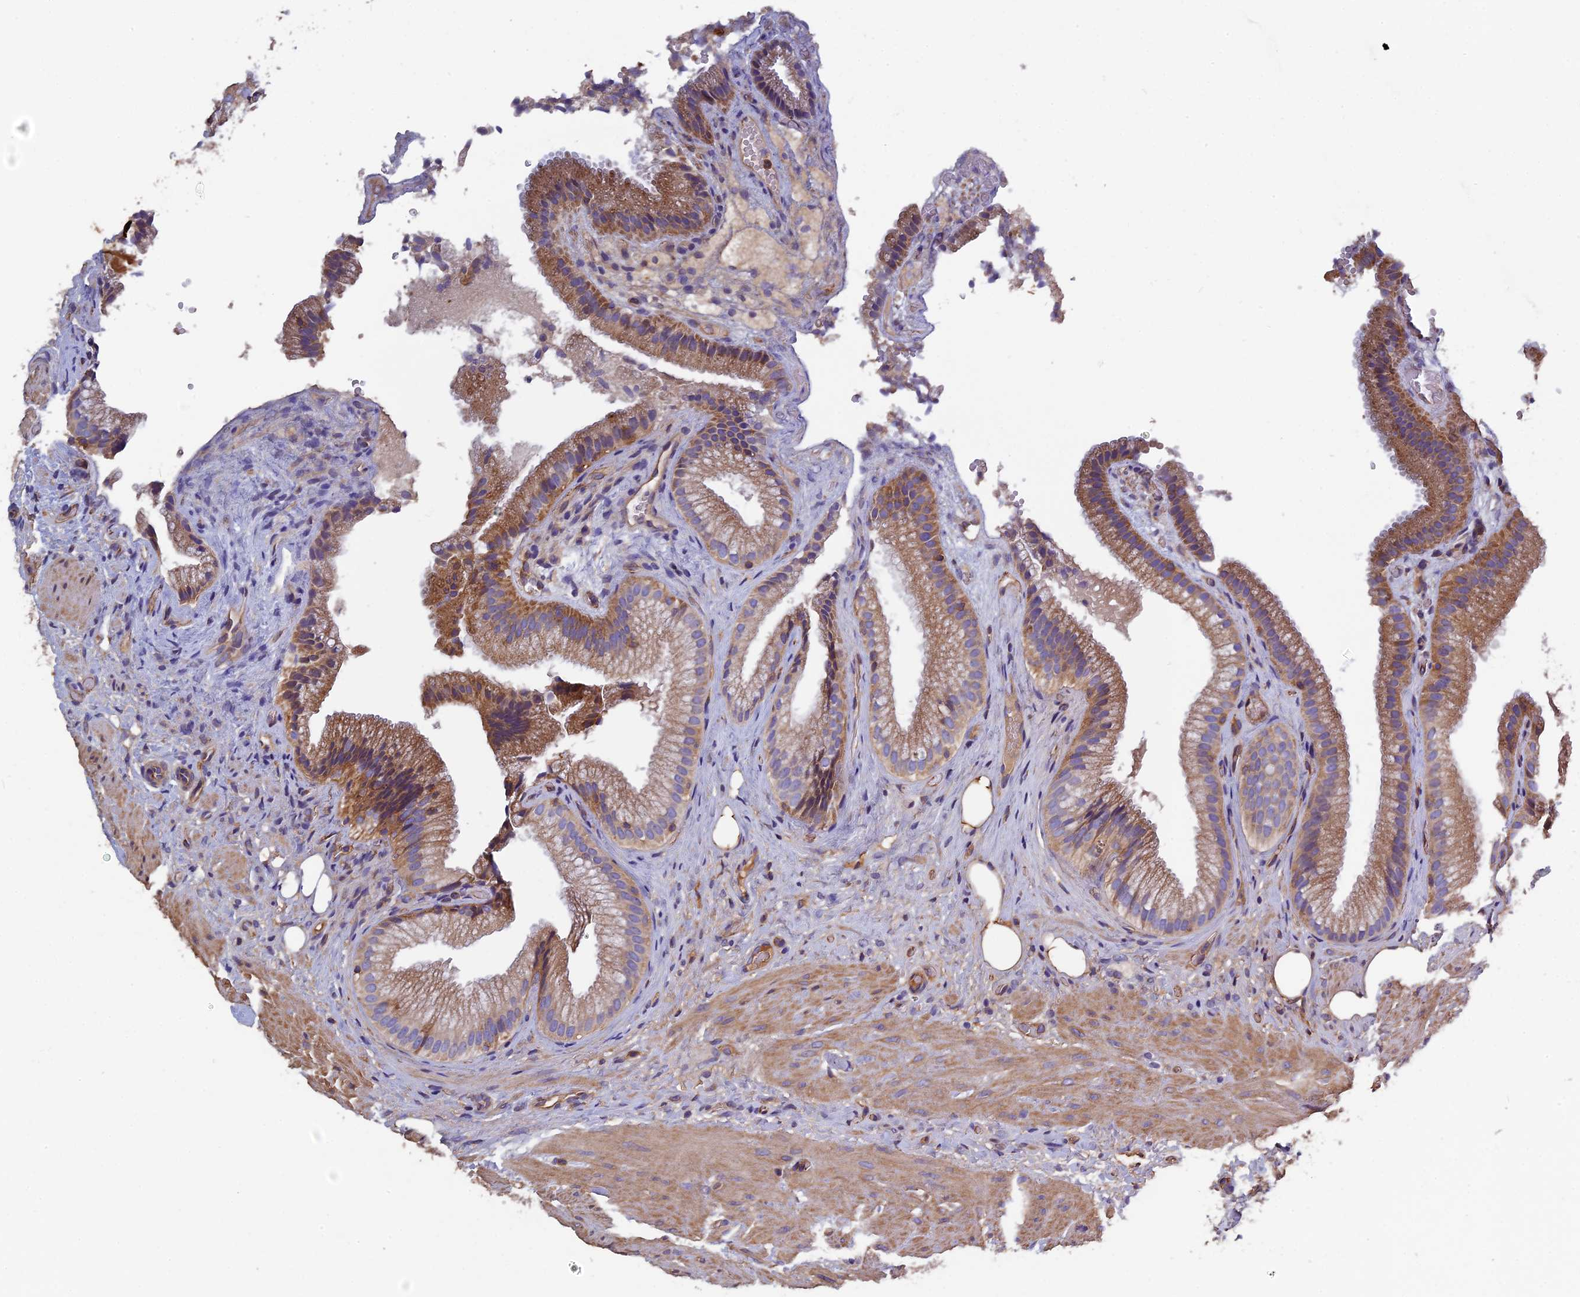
{"staining": {"intensity": "moderate", "quantity": ">75%", "location": "cytoplasmic/membranous"}, "tissue": "gallbladder", "cell_type": "Glandular cells", "image_type": "normal", "snomed": [{"axis": "morphology", "description": "Normal tissue, NOS"}, {"axis": "morphology", "description": "Inflammation, NOS"}, {"axis": "topography", "description": "Gallbladder"}], "caption": "Approximately >75% of glandular cells in unremarkable gallbladder reveal moderate cytoplasmic/membranous protein positivity as visualized by brown immunohistochemical staining.", "gene": "CCDC153", "patient": {"sex": "male", "age": 51}}